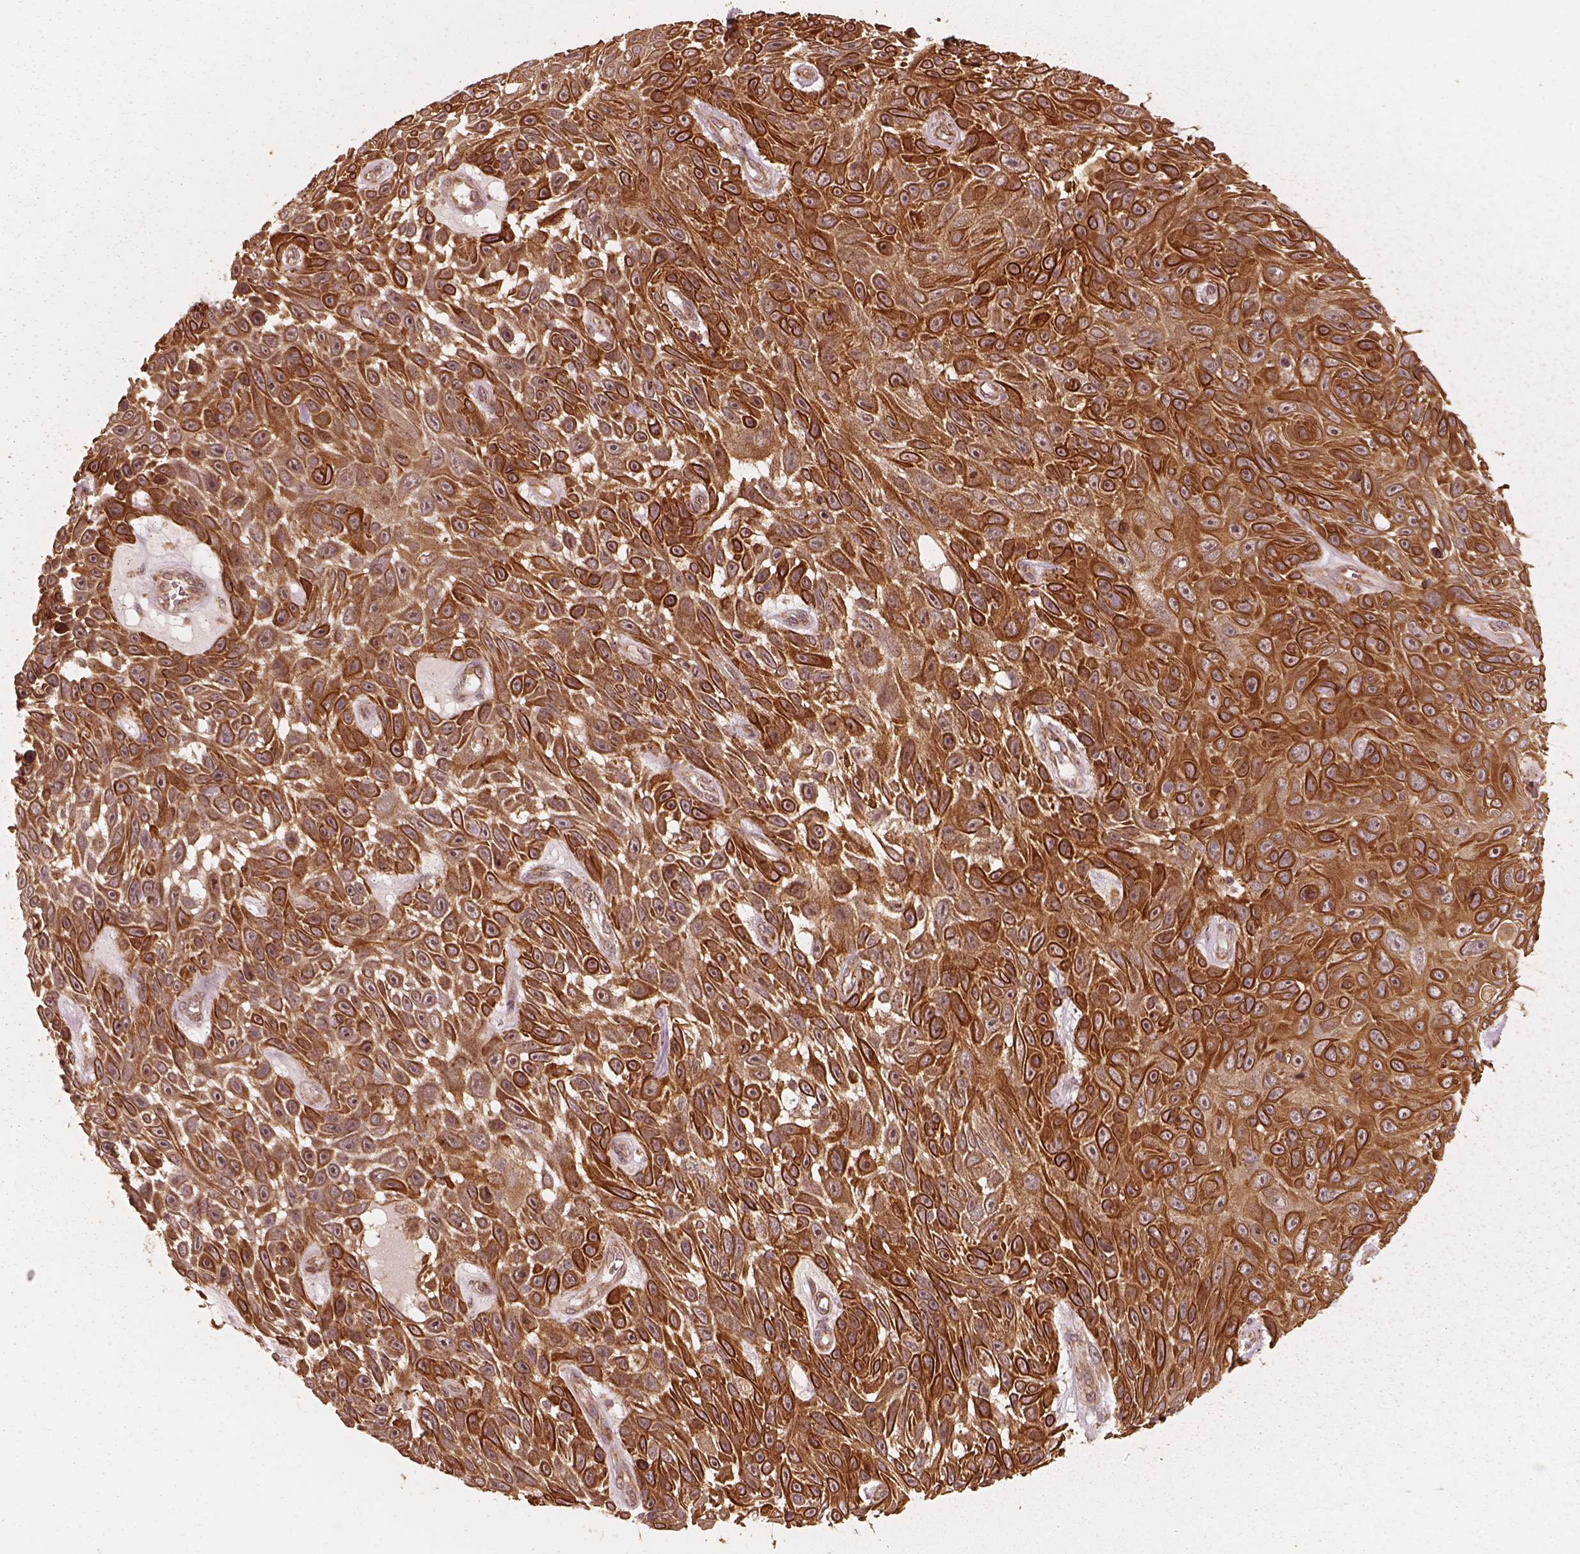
{"staining": {"intensity": "strong", "quantity": ">75%", "location": "cytoplasmic/membranous"}, "tissue": "skin cancer", "cell_type": "Tumor cells", "image_type": "cancer", "snomed": [{"axis": "morphology", "description": "Squamous cell carcinoma, NOS"}, {"axis": "topography", "description": "Skin"}], "caption": "Immunohistochemical staining of skin squamous cell carcinoma shows strong cytoplasmic/membranous protein expression in approximately >75% of tumor cells.", "gene": "DNAJC25", "patient": {"sex": "male", "age": 82}}